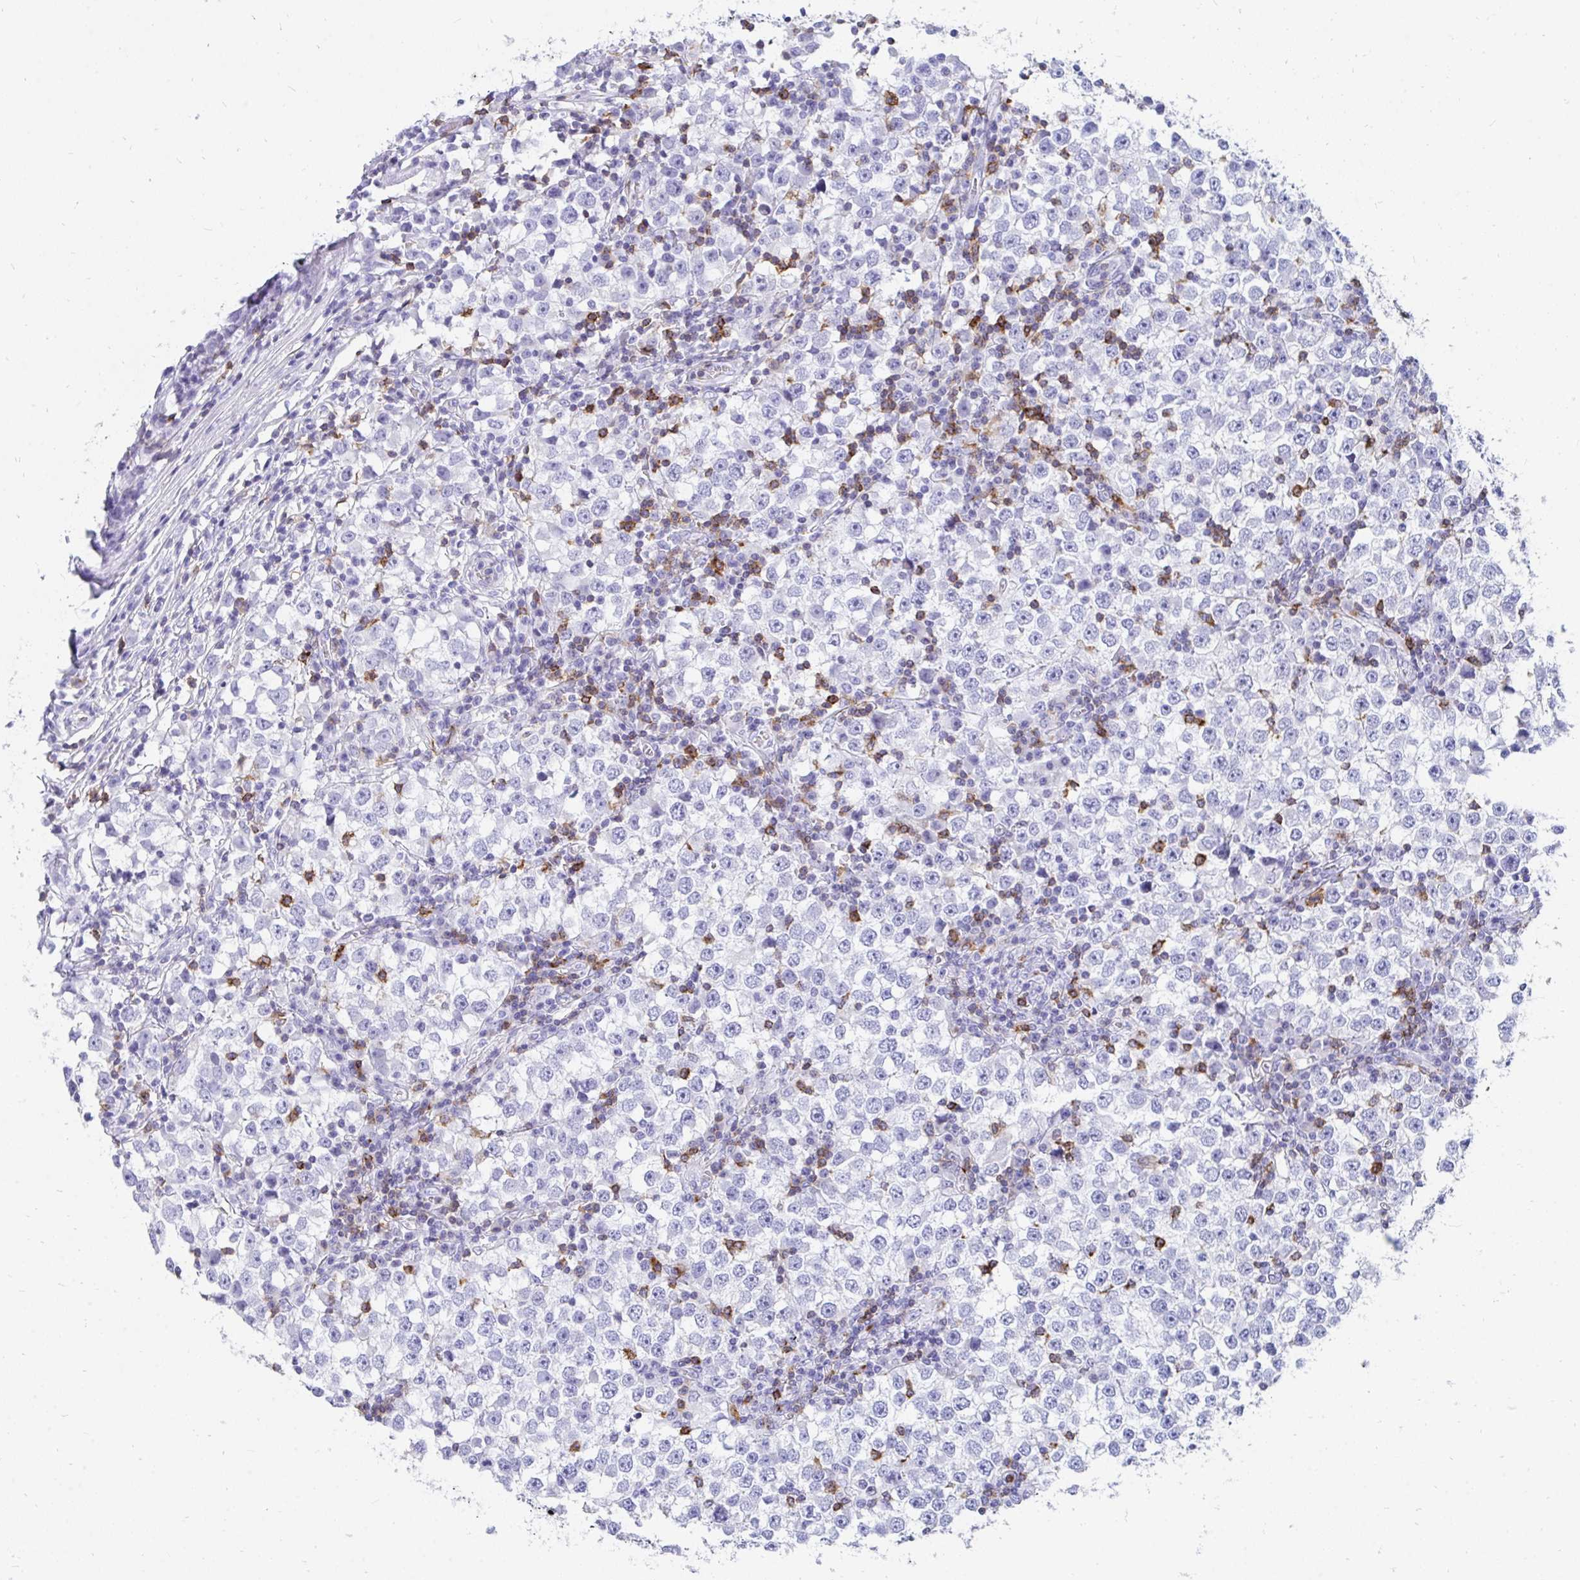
{"staining": {"intensity": "negative", "quantity": "none", "location": "none"}, "tissue": "testis cancer", "cell_type": "Tumor cells", "image_type": "cancer", "snomed": [{"axis": "morphology", "description": "Seminoma, NOS"}, {"axis": "topography", "description": "Testis"}], "caption": "Image shows no protein positivity in tumor cells of seminoma (testis) tissue.", "gene": "CD7", "patient": {"sex": "male", "age": 65}}